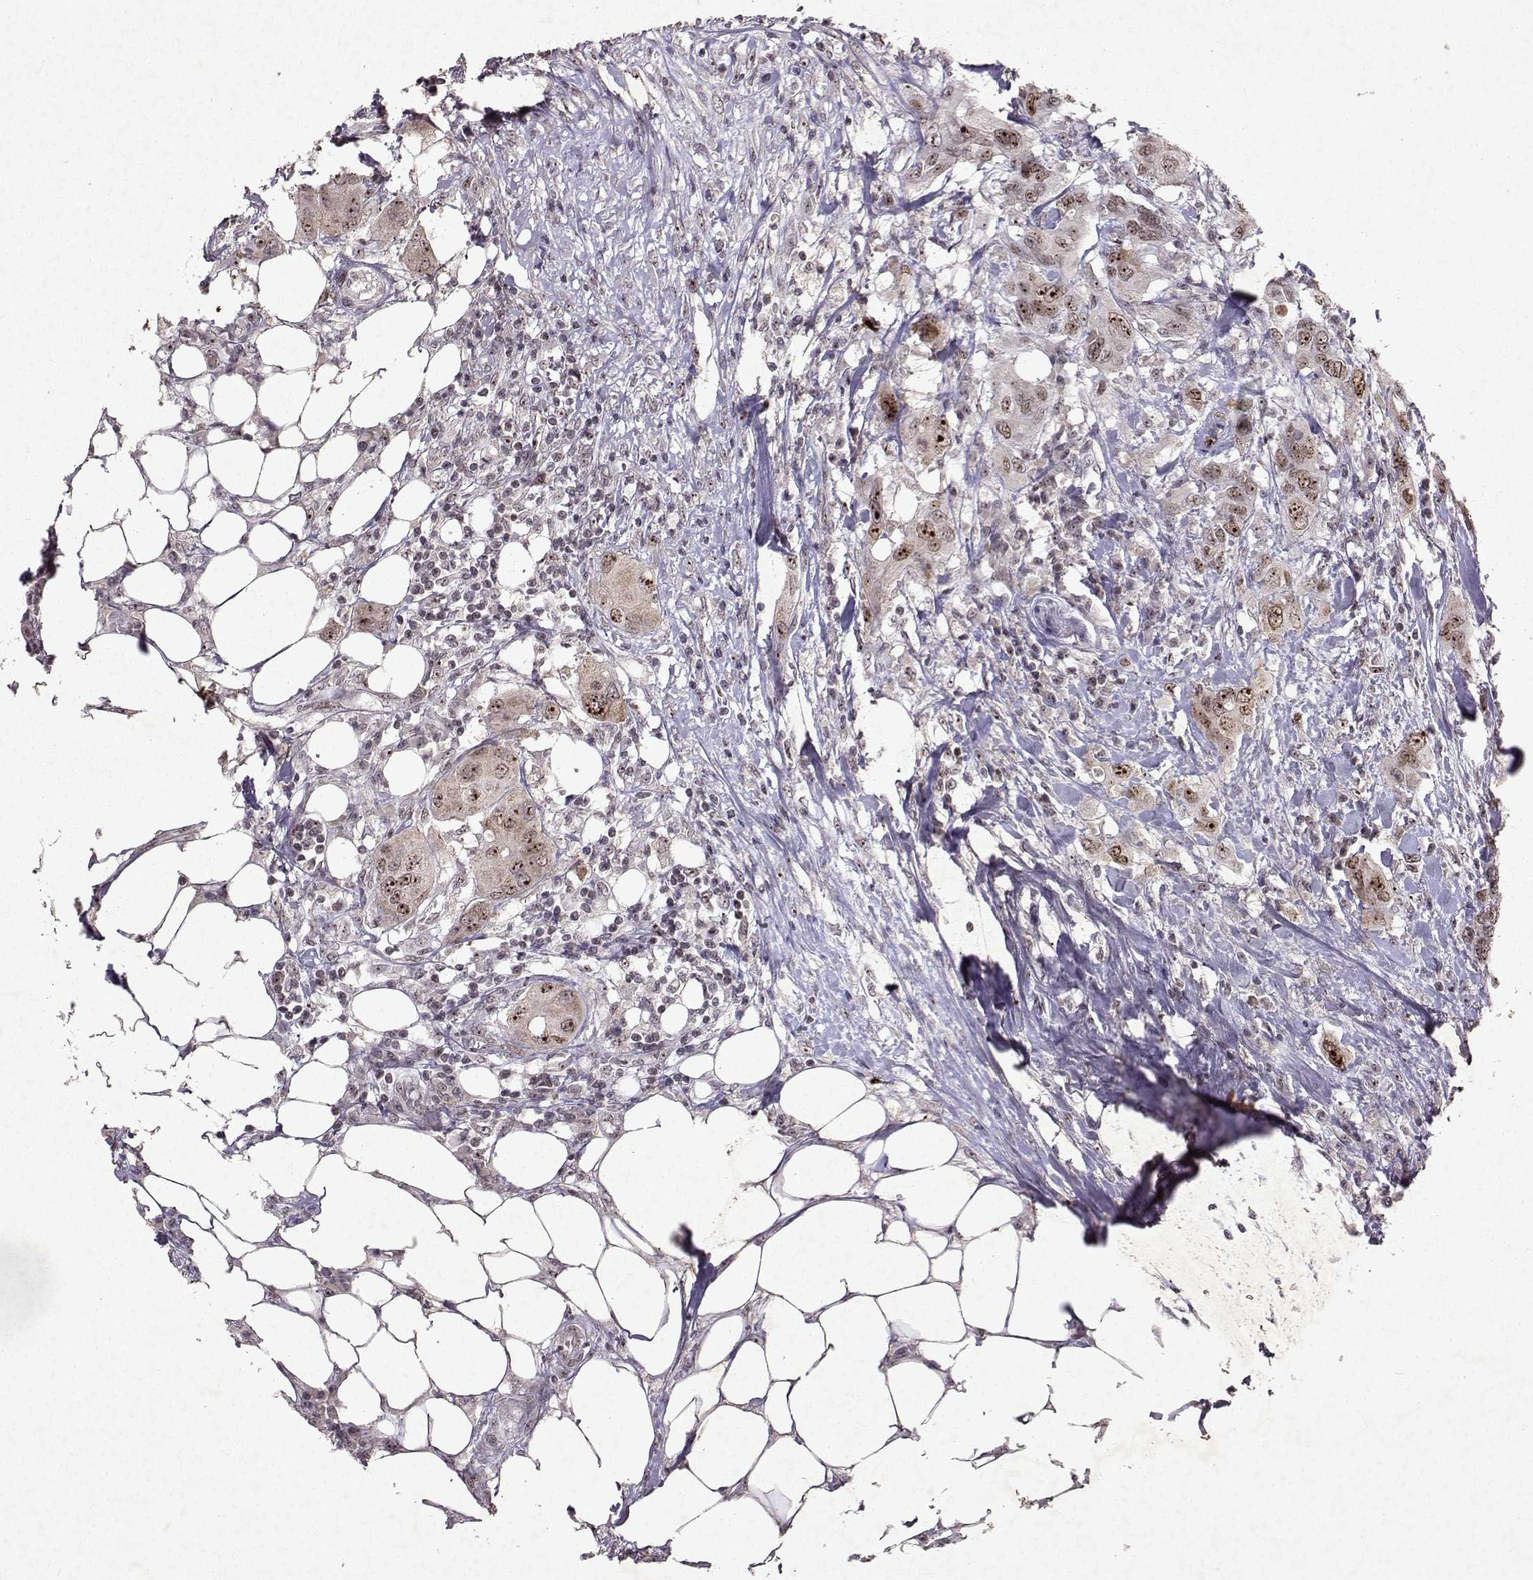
{"staining": {"intensity": "moderate", "quantity": "<25%", "location": "nuclear"}, "tissue": "urothelial cancer", "cell_type": "Tumor cells", "image_type": "cancer", "snomed": [{"axis": "morphology", "description": "Urothelial carcinoma, NOS"}, {"axis": "morphology", "description": "Urothelial carcinoma, High grade"}, {"axis": "topography", "description": "Urinary bladder"}], "caption": "Urothelial cancer was stained to show a protein in brown. There is low levels of moderate nuclear positivity in about <25% of tumor cells. (IHC, brightfield microscopy, high magnification).", "gene": "DDX56", "patient": {"sex": "male", "age": 63}}